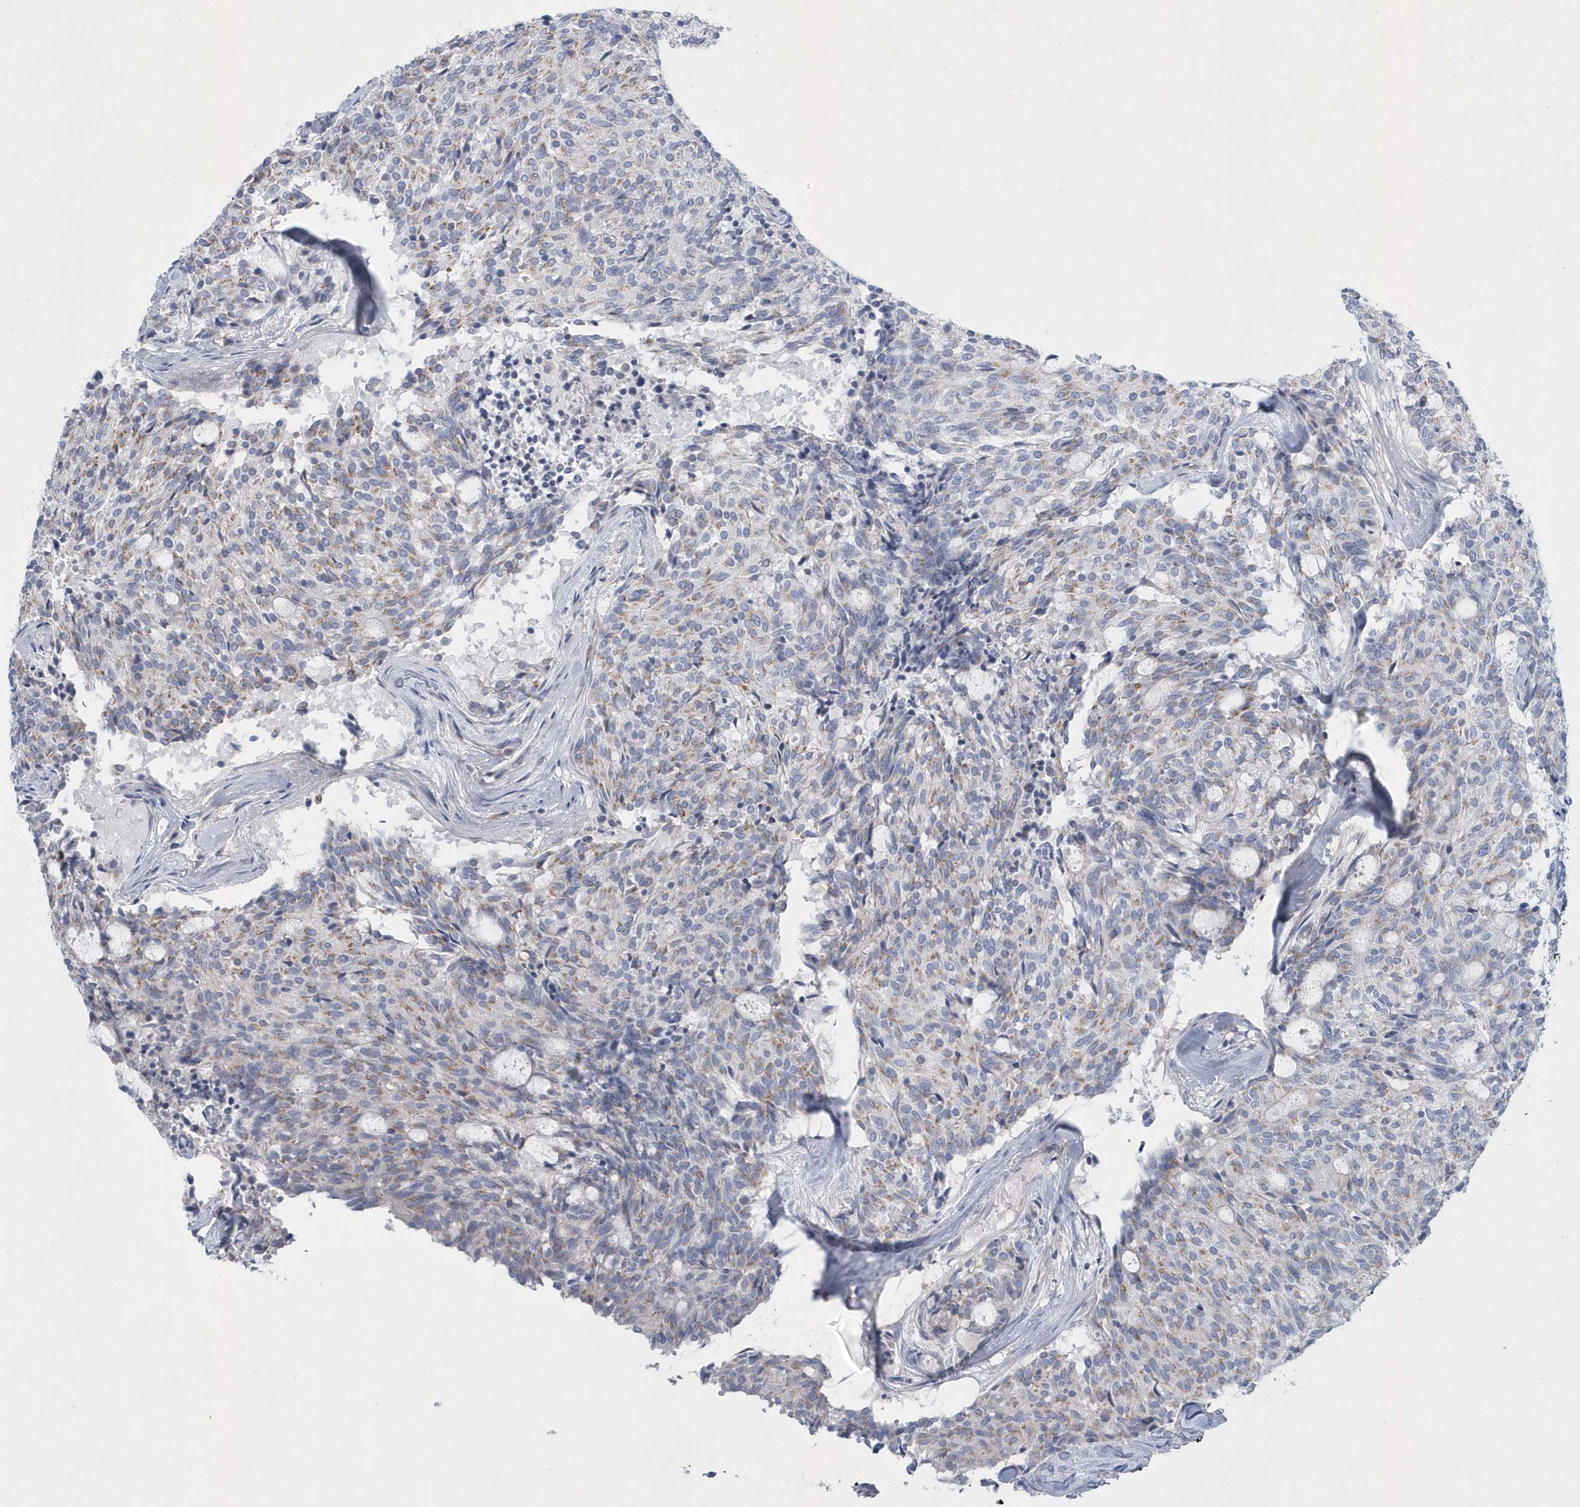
{"staining": {"intensity": "weak", "quantity": "25%-75%", "location": "cytoplasmic/membranous"}, "tissue": "carcinoid", "cell_type": "Tumor cells", "image_type": "cancer", "snomed": [{"axis": "morphology", "description": "Carcinoid, malignant, NOS"}, {"axis": "topography", "description": "Pancreas"}], "caption": "This photomicrograph exhibits malignant carcinoid stained with immunohistochemistry to label a protein in brown. The cytoplasmic/membranous of tumor cells show weak positivity for the protein. Nuclei are counter-stained blue.", "gene": "SPATA18", "patient": {"sex": "female", "age": 54}}